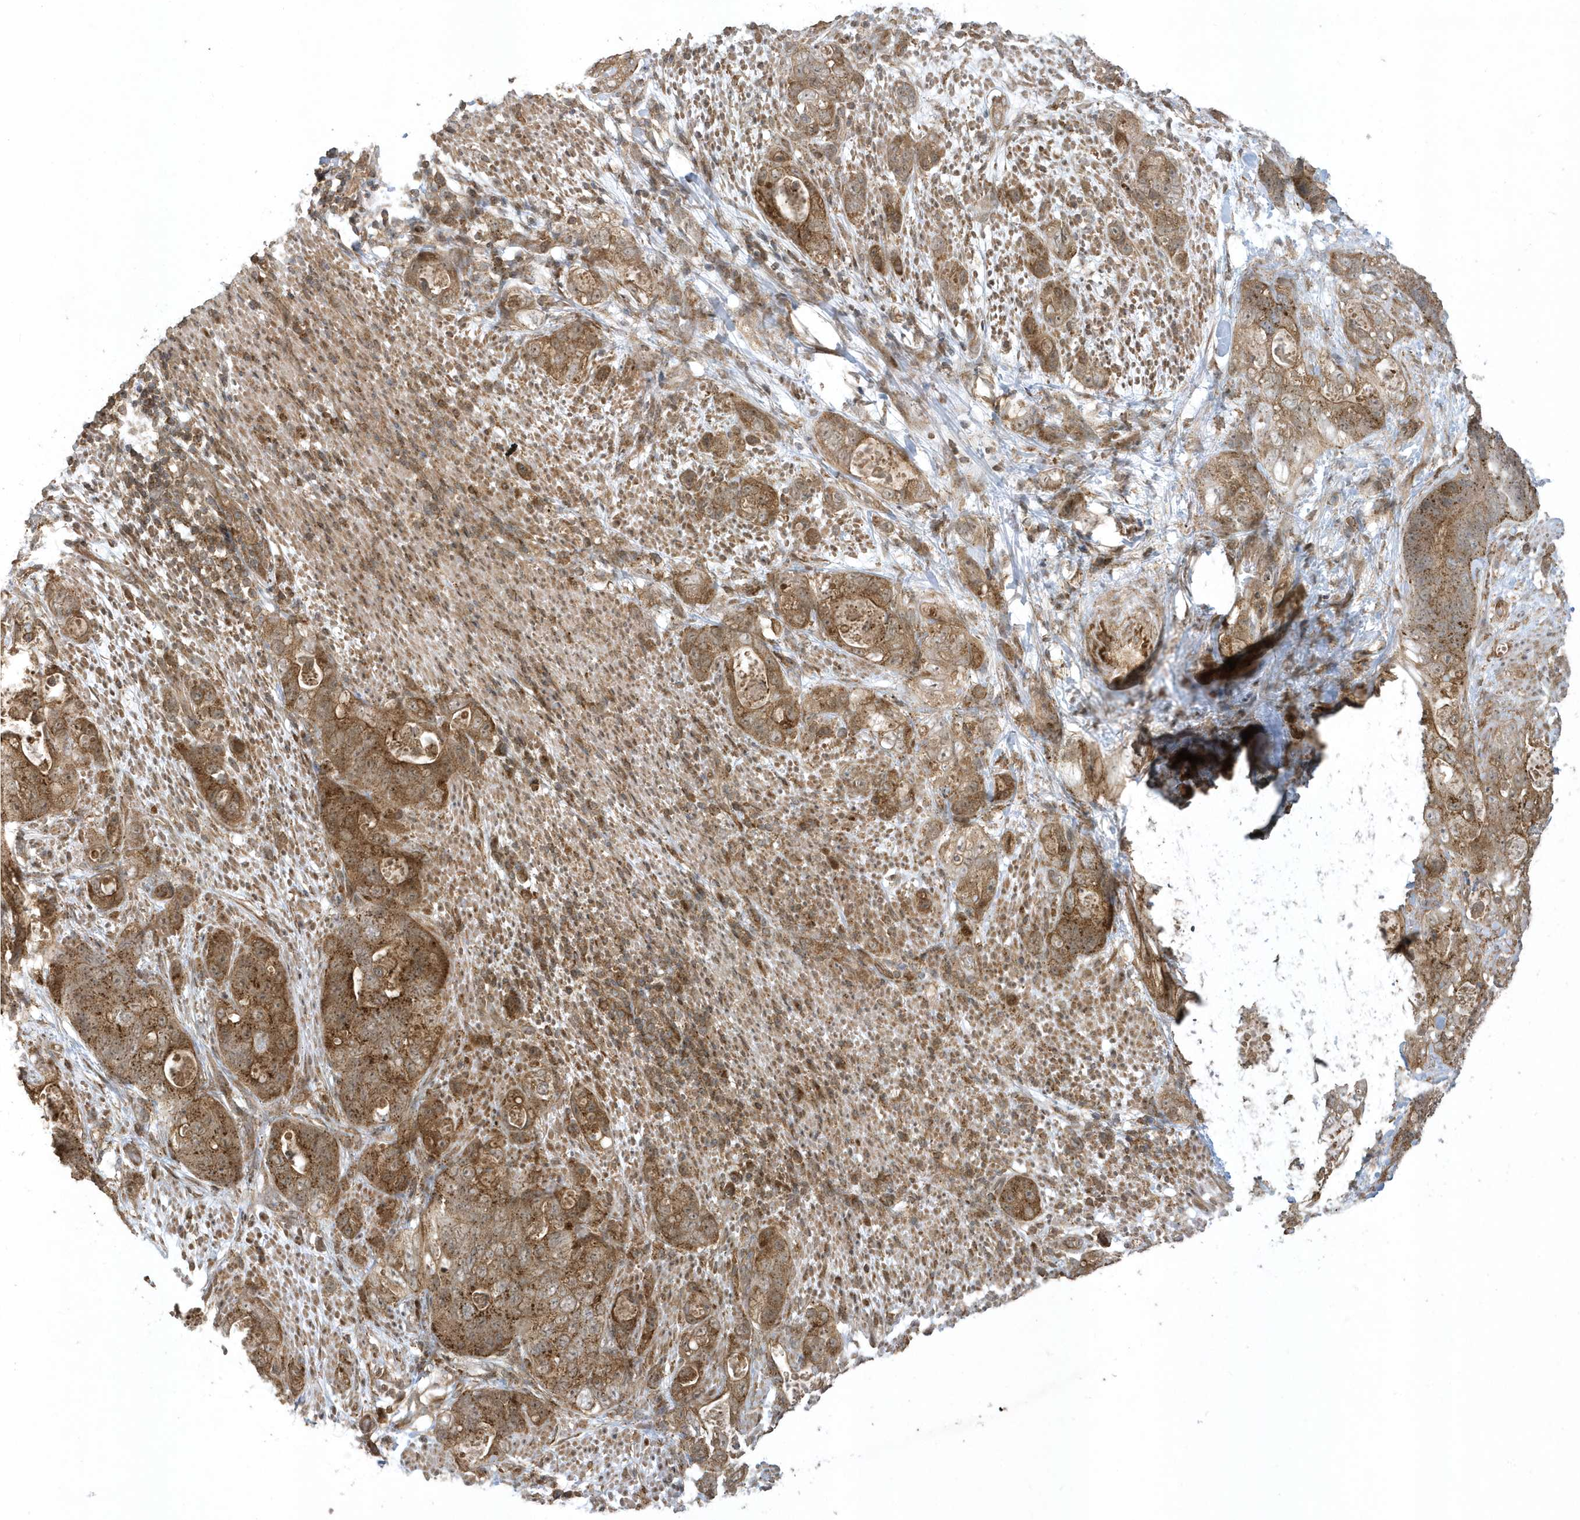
{"staining": {"intensity": "moderate", "quantity": ">75%", "location": "cytoplasmic/membranous"}, "tissue": "stomach cancer", "cell_type": "Tumor cells", "image_type": "cancer", "snomed": [{"axis": "morphology", "description": "Adenocarcinoma, NOS"}, {"axis": "topography", "description": "Stomach"}], "caption": "Immunohistochemistry (IHC) histopathology image of neoplastic tissue: stomach cancer (adenocarcinoma) stained using immunohistochemistry (IHC) displays medium levels of moderate protein expression localized specifically in the cytoplasmic/membranous of tumor cells, appearing as a cytoplasmic/membranous brown color.", "gene": "STAMBP", "patient": {"sex": "female", "age": 89}}